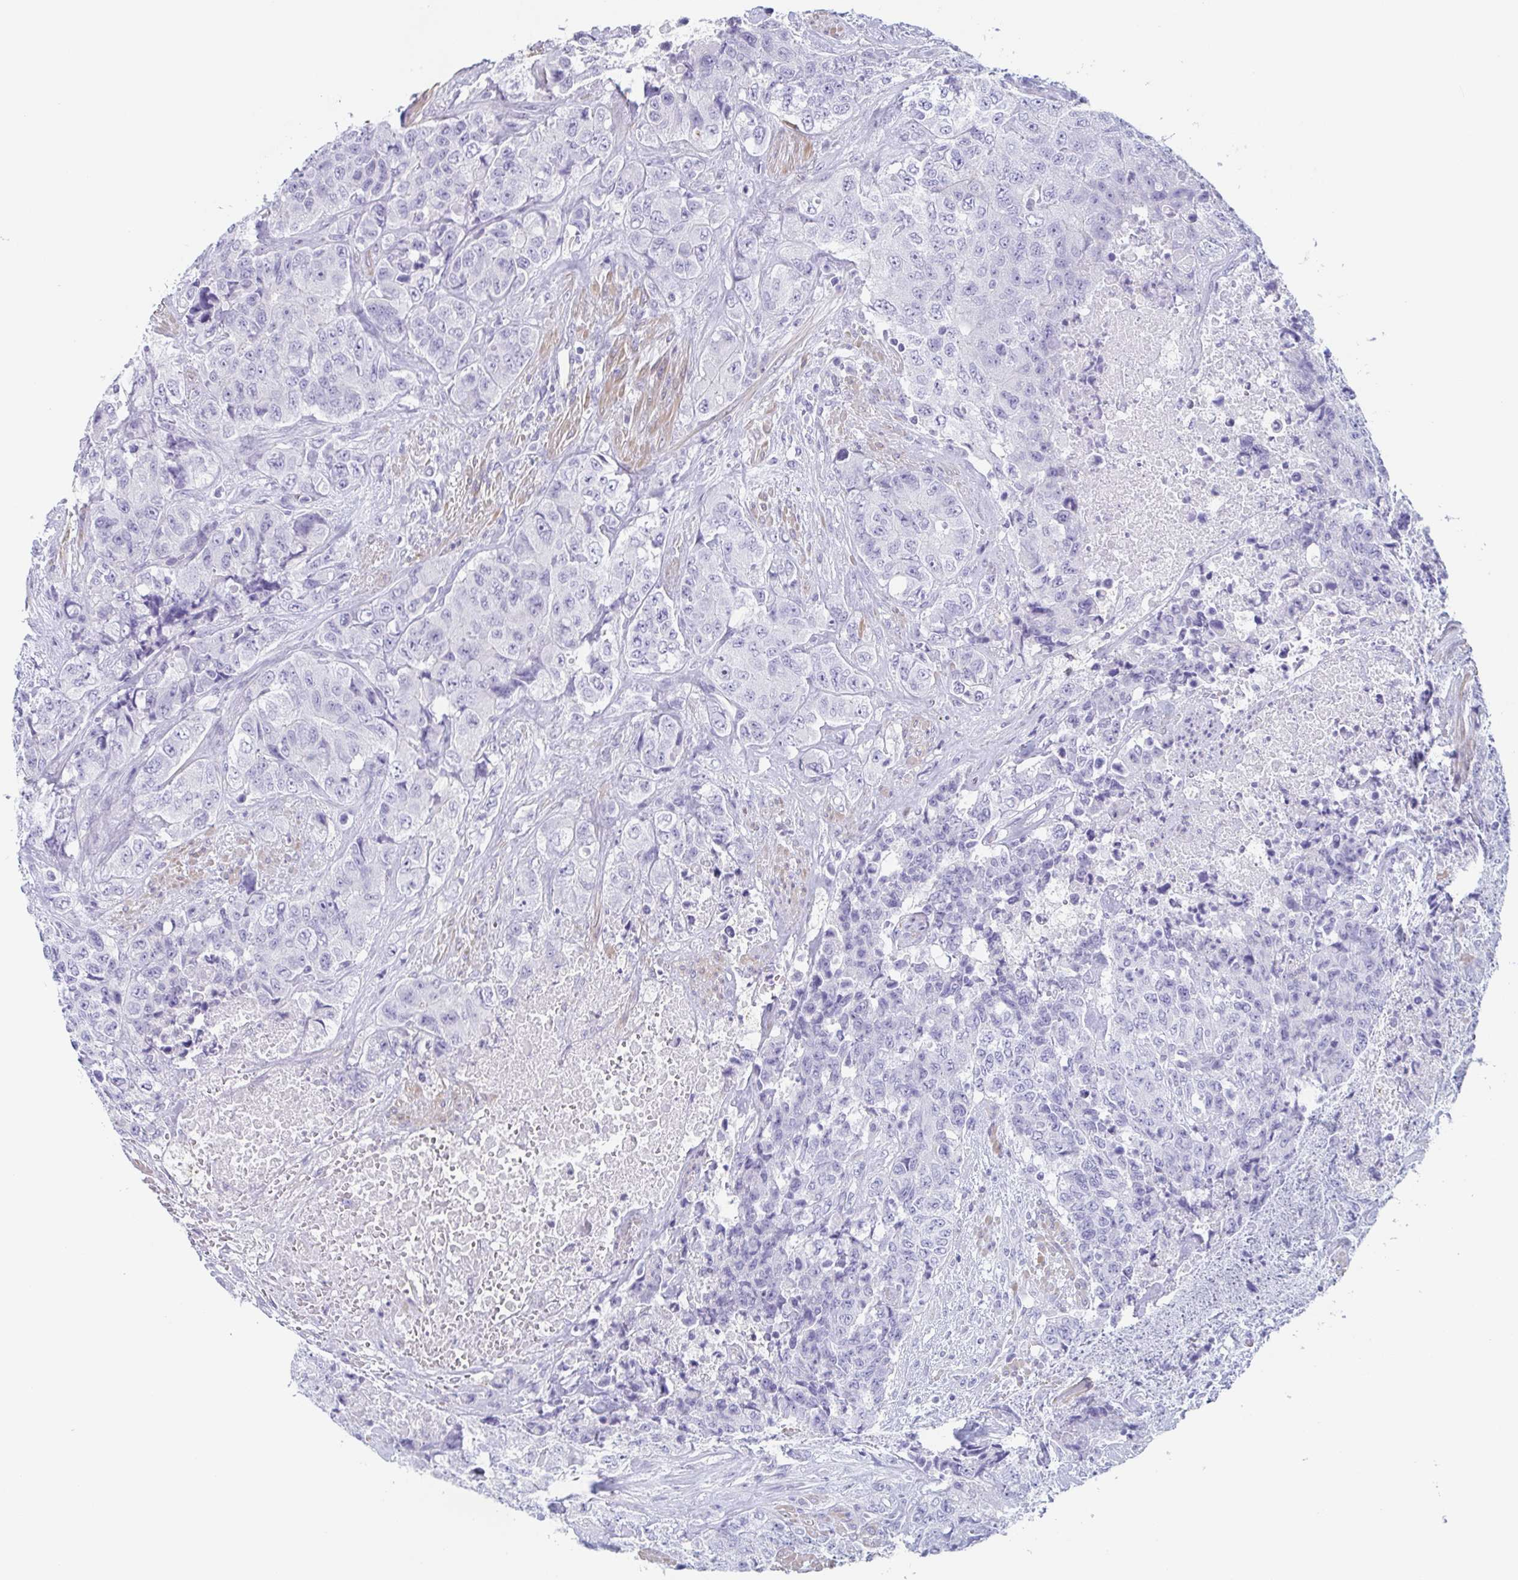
{"staining": {"intensity": "negative", "quantity": "none", "location": "none"}, "tissue": "urothelial cancer", "cell_type": "Tumor cells", "image_type": "cancer", "snomed": [{"axis": "morphology", "description": "Urothelial carcinoma, High grade"}, {"axis": "topography", "description": "Urinary bladder"}], "caption": "This is an immunohistochemistry (IHC) micrograph of human urothelial carcinoma (high-grade). There is no staining in tumor cells.", "gene": "TAGLN3", "patient": {"sex": "female", "age": 78}}